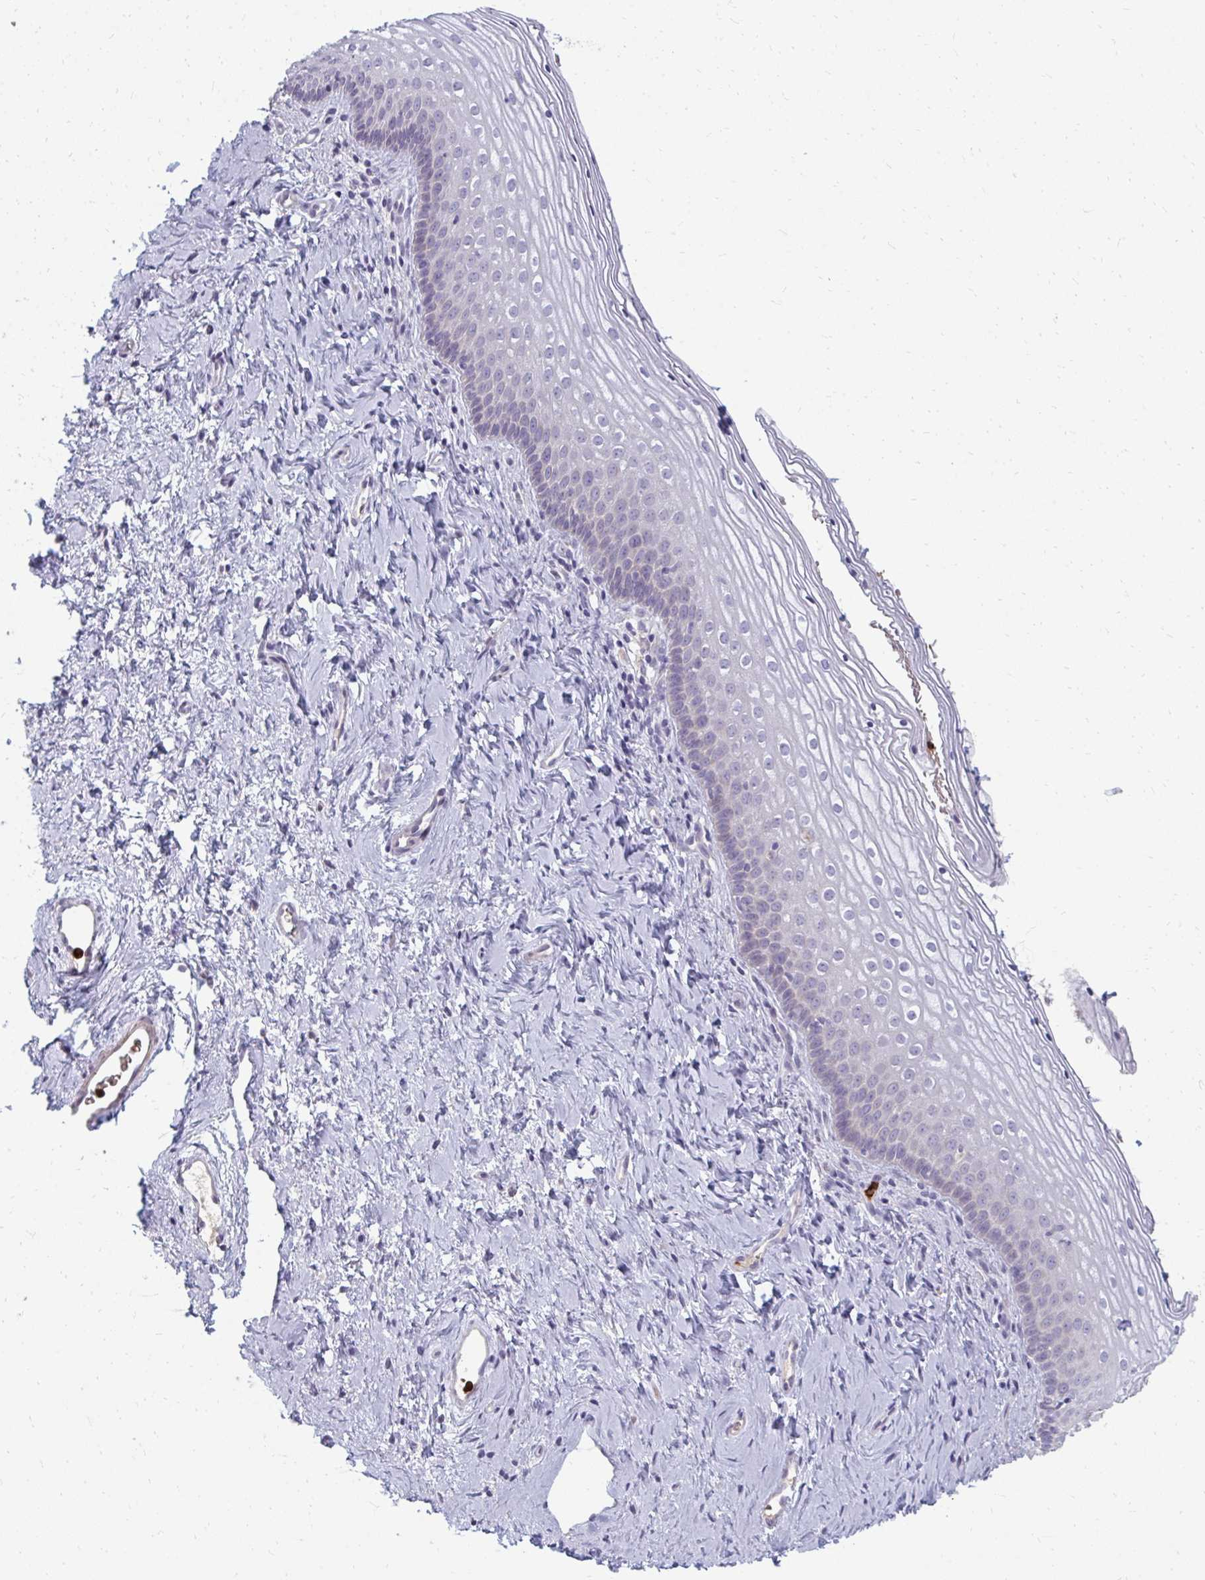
{"staining": {"intensity": "negative", "quantity": "none", "location": "none"}, "tissue": "vagina", "cell_type": "Squamous epithelial cells", "image_type": "normal", "snomed": [{"axis": "morphology", "description": "Normal tissue, NOS"}, {"axis": "morphology", "description": "Squamous cell carcinoma, NOS"}, {"axis": "topography", "description": "Vagina"}, {"axis": "topography", "description": "Cervix"}], "caption": "The histopathology image reveals no significant expression in squamous epithelial cells of vagina. (Stains: DAB (3,3'-diaminobenzidine) IHC with hematoxylin counter stain, Microscopy: brightfield microscopy at high magnification).", "gene": "RAB33A", "patient": {"sex": "female", "age": 45}}